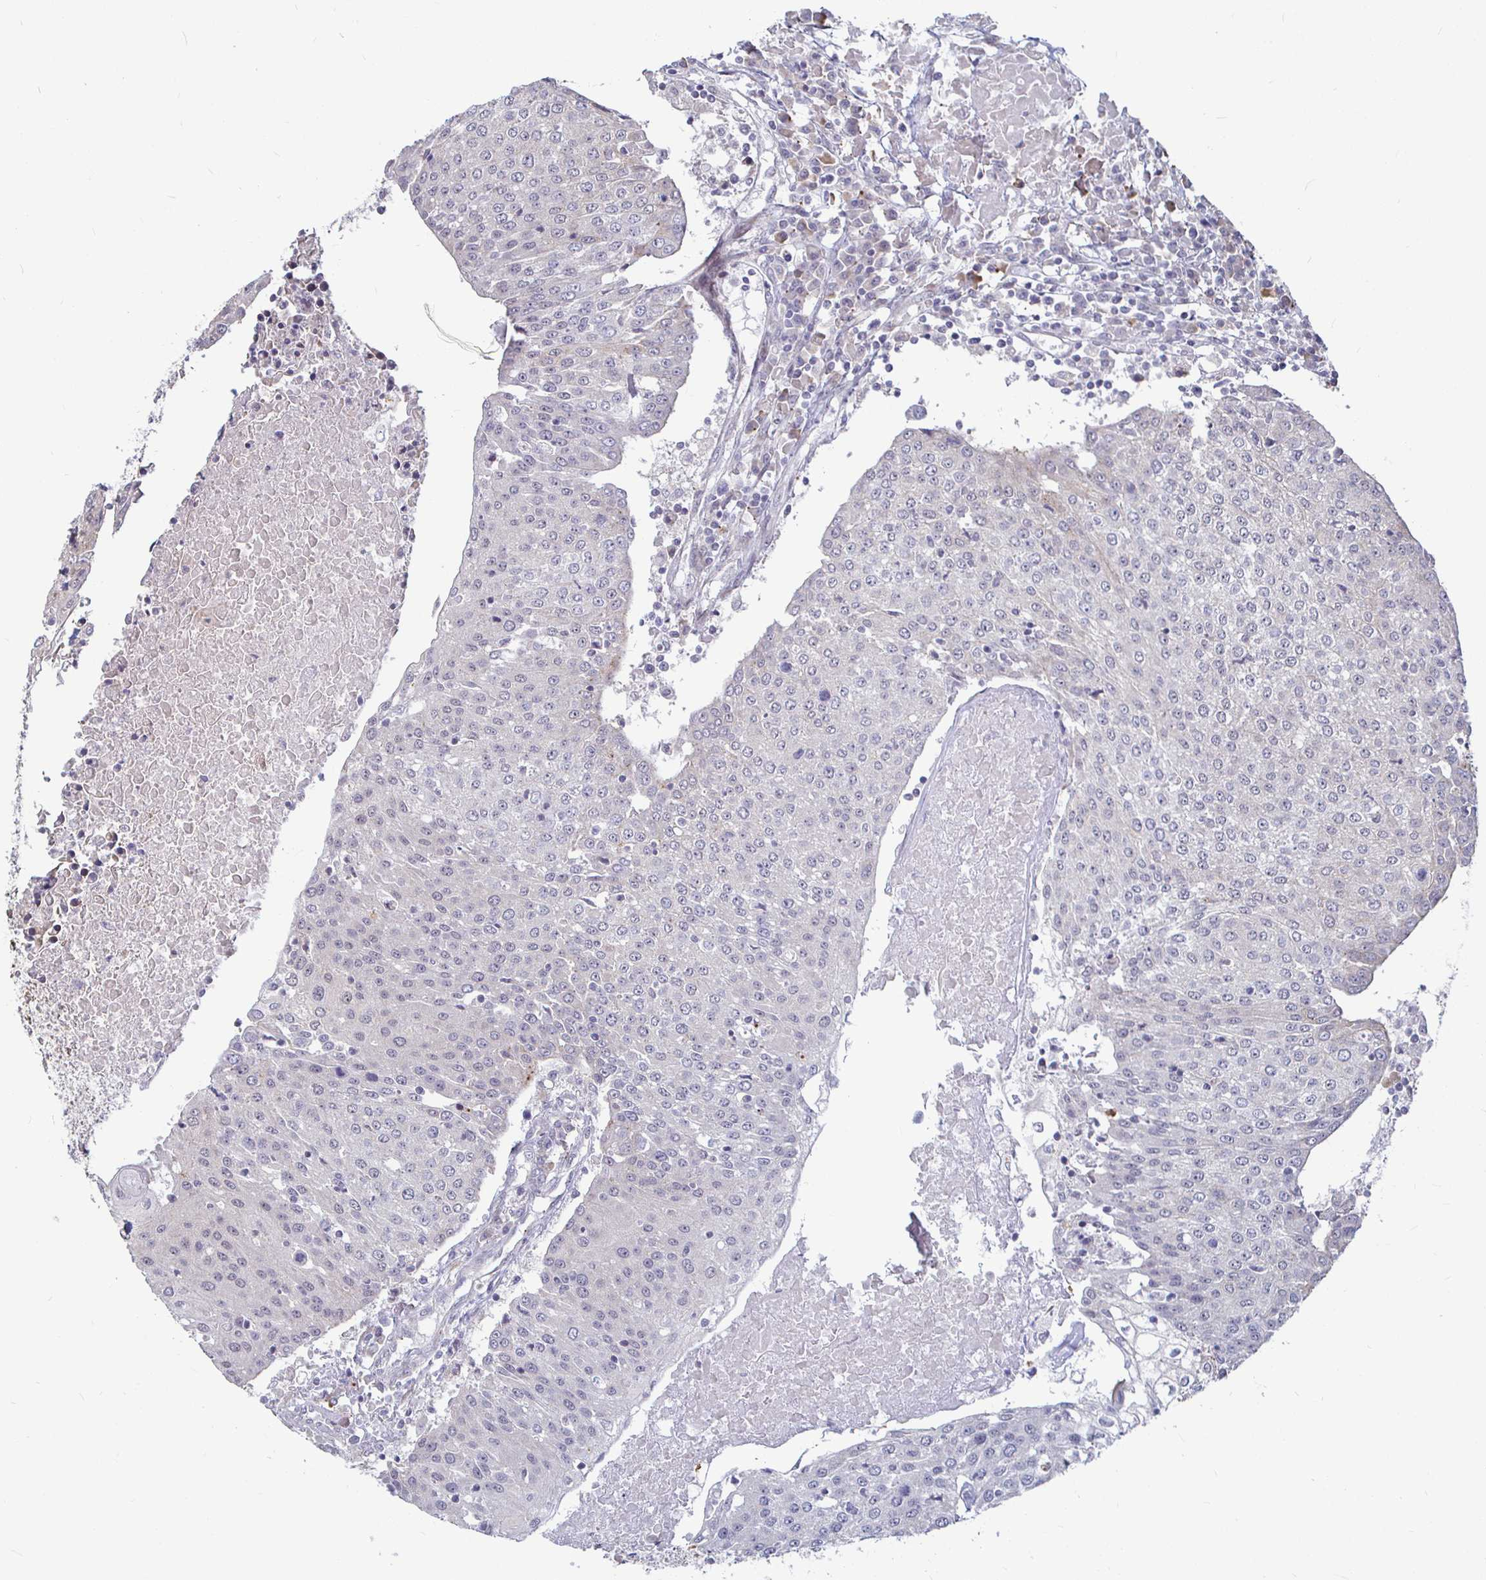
{"staining": {"intensity": "negative", "quantity": "none", "location": "none"}, "tissue": "urothelial cancer", "cell_type": "Tumor cells", "image_type": "cancer", "snomed": [{"axis": "morphology", "description": "Urothelial carcinoma, High grade"}, {"axis": "topography", "description": "Urinary bladder"}], "caption": "A photomicrograph of urothelial cancer stained for a protein shows no brown staining in tumor cells. (DAB immunohistochemistry with hematoxylin counter stain).", "gene": "CAPN11", "patient": {"sex": "female", "age": 85}}